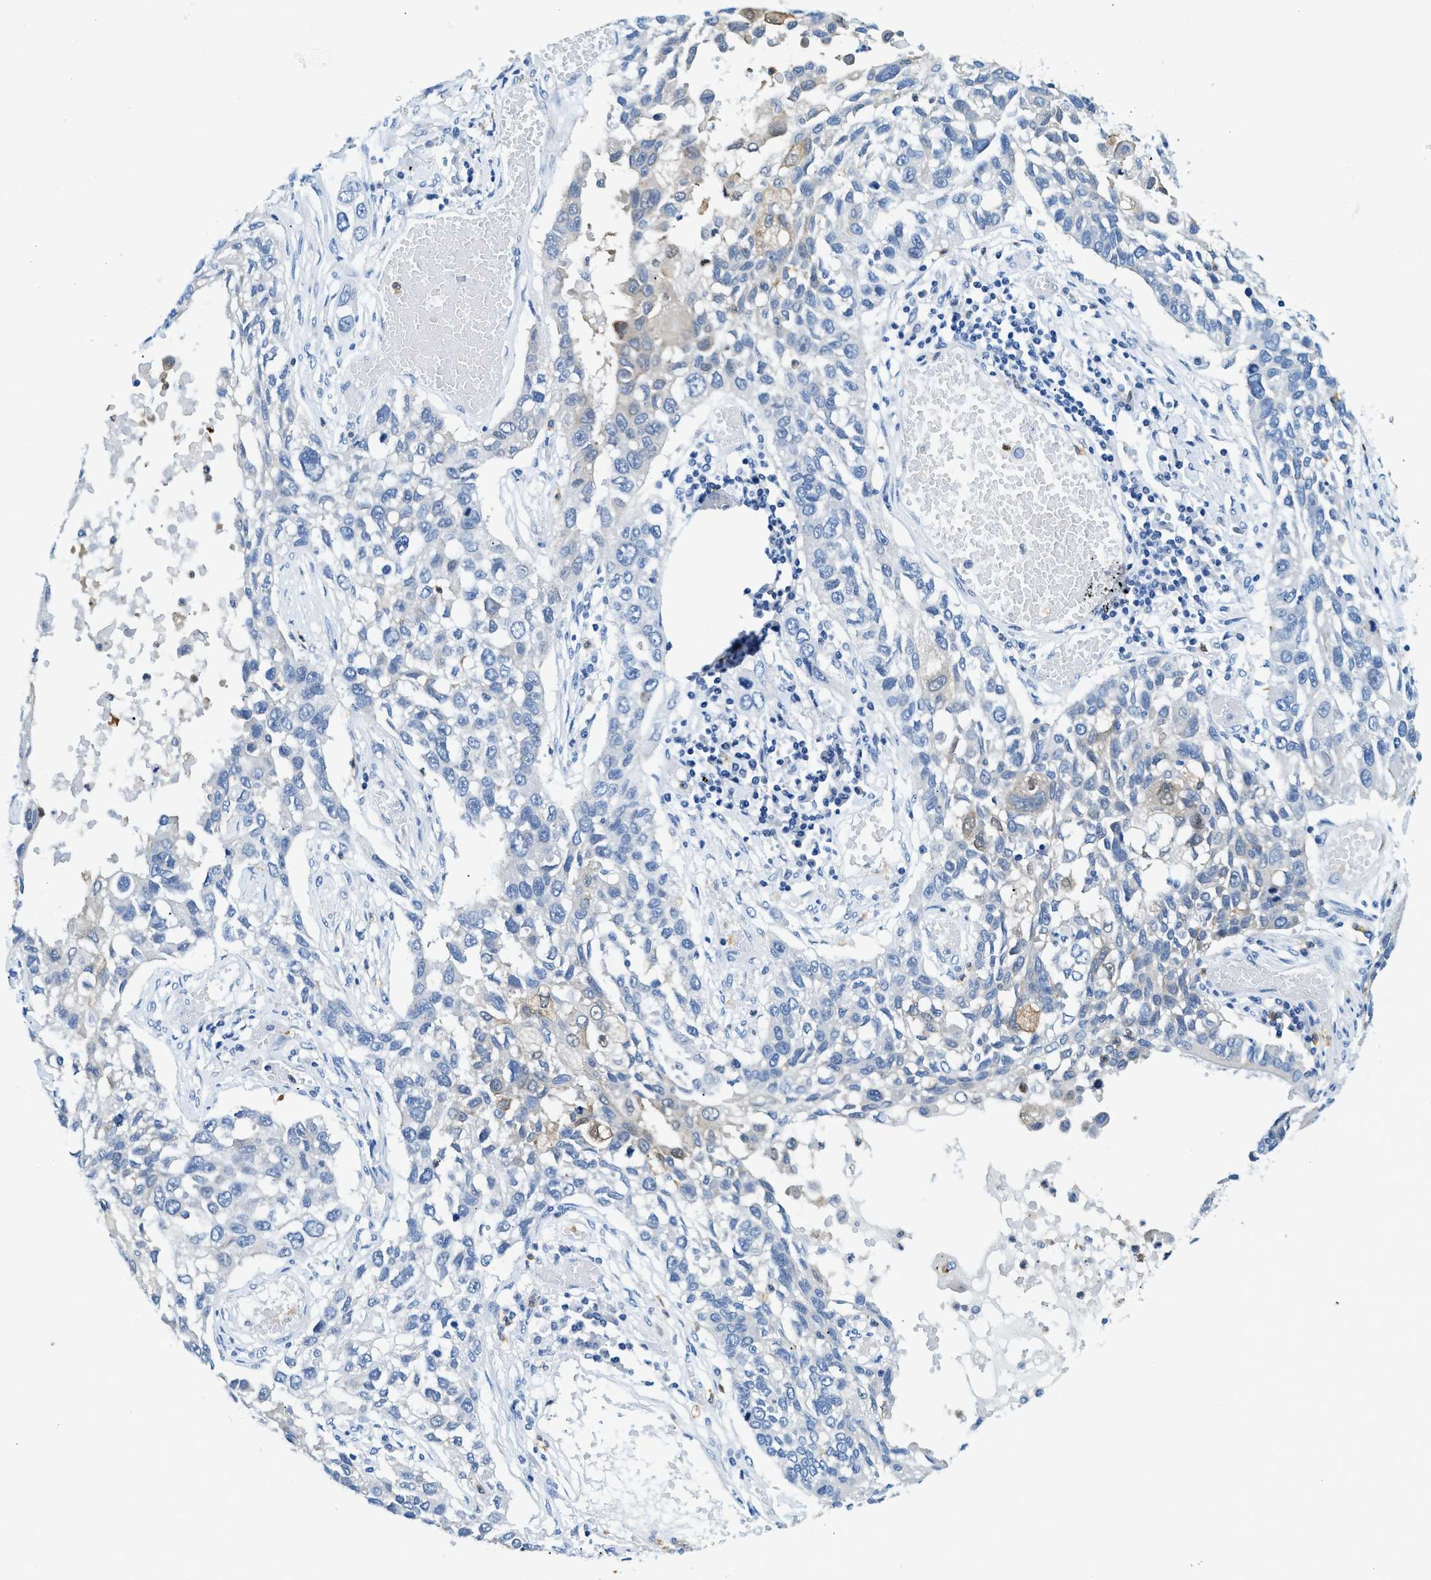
{"staining": {"intensity": "negative", "quantity": "none", "location": "none"}, "tissue": "lung cancer", "cell_type": "Tumor cells", "image_type": "cancer", "snomed": [{"axis": "morphology", "description": "Squamous cell carcinoma, NOS"}, {"axis": "topography", "description": "Lung"}], "caption": "The image reveals no significant positivity in tumor cells of lung cancer (squamous cell carcinoma).", "gene": "ZDHHC13", "patient": {"sex": "male", "age": 71}}